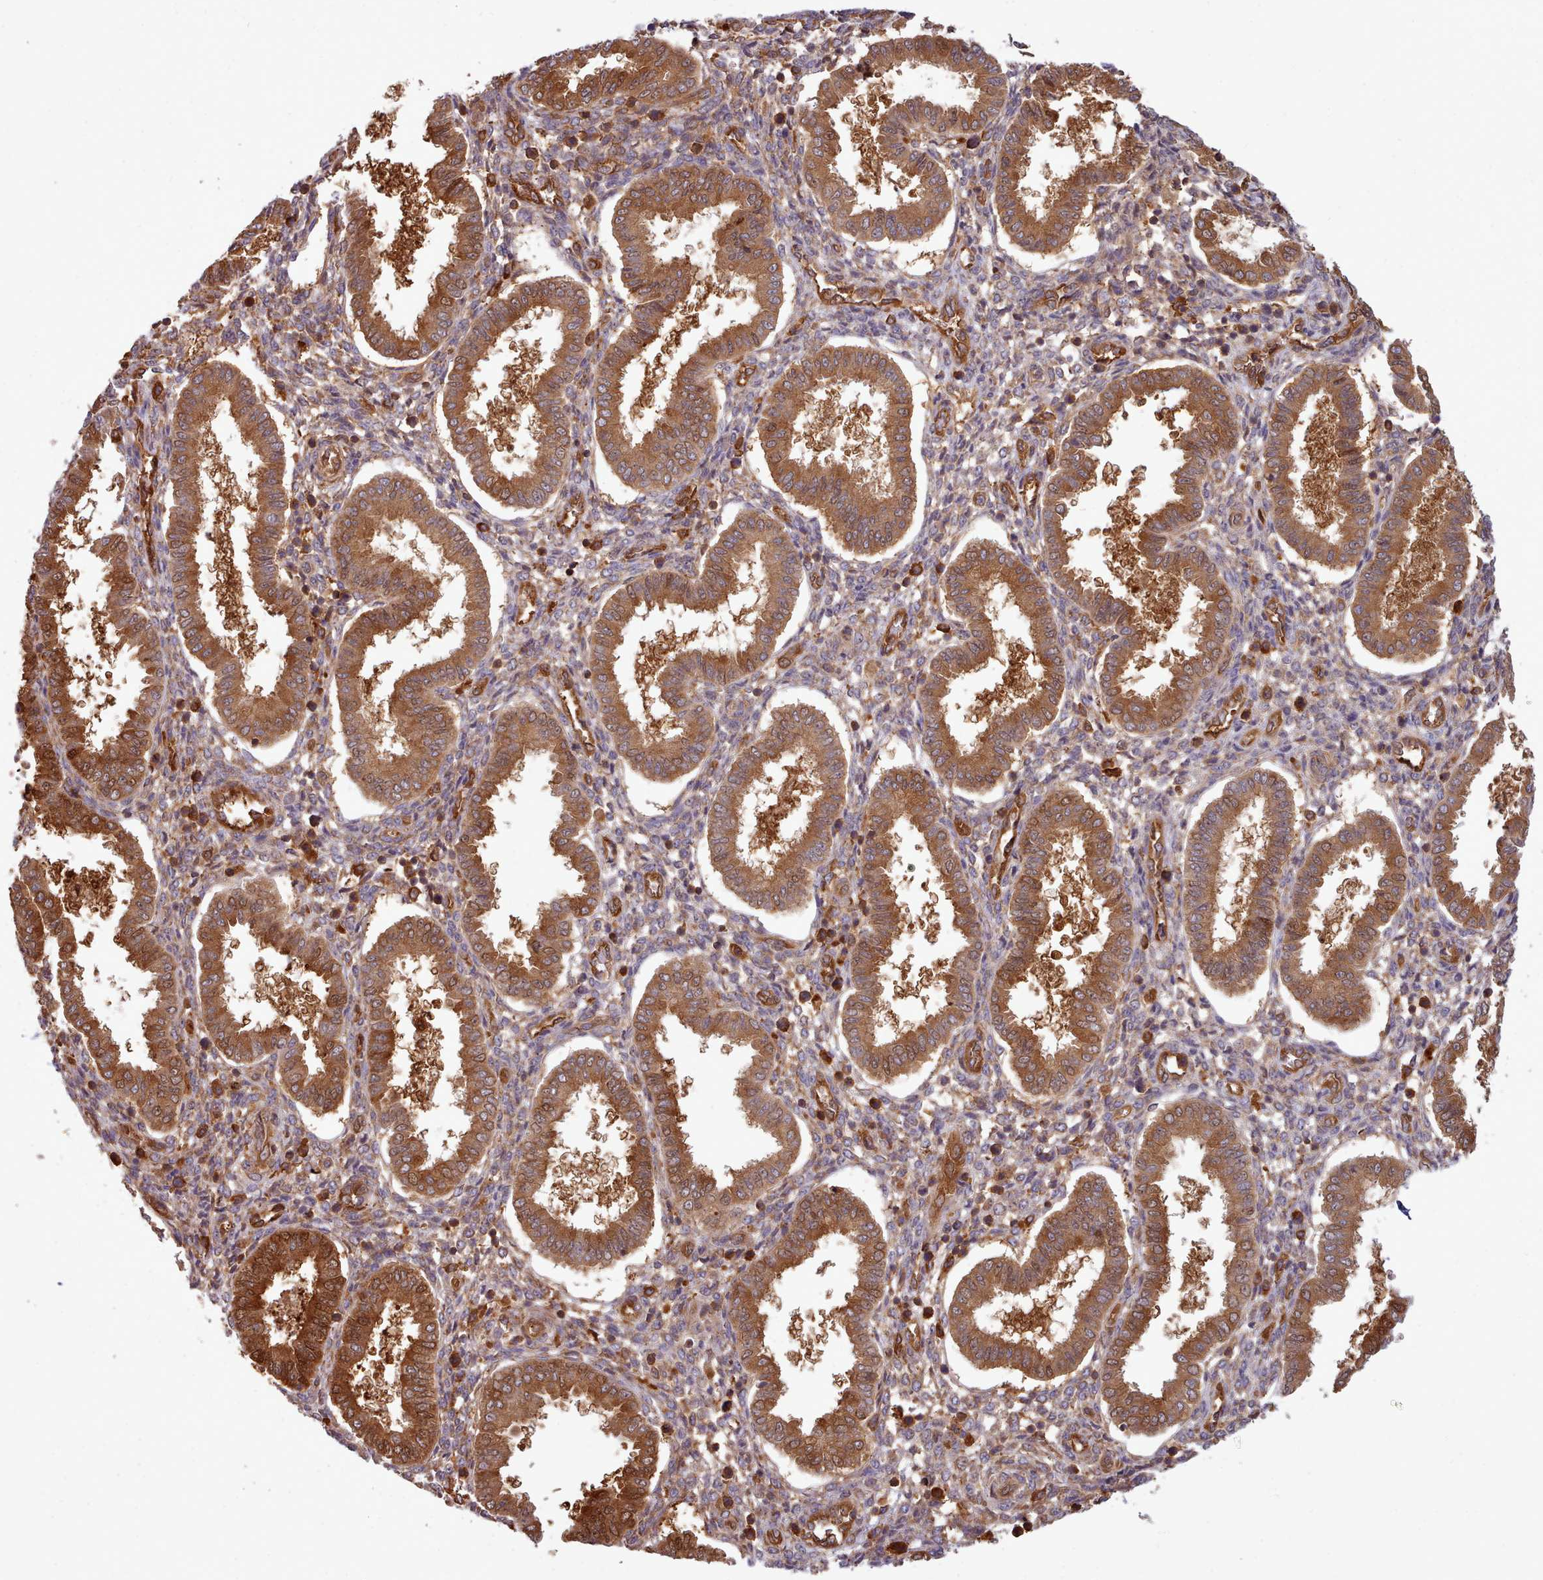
{"staining": {"intensity": "moderate", "quantity": ">75%", "location": "cytoplasmic/membranous"}, "tissue": "endometrium", "cell_type": "Cells in endometrial stroma", "image_type": "normal", "snomed": [{"axis": "morphology", "description": "Normal tissue, NOS"}, {"axis": "topography", "description": "Endometrium"}], "caption": "Immunohistochemistry (IHC) image of normal endometrium: endometrium stained using immunohistochemistry (IHC) exhibits medium levels of moderate protein expression localized specifically in the cytoplasmic/membranous of cells in endometrial stroma, appearing as a cytoplasmic/membranous brown color.", "gene": "SLC4A9", "patient": {"sex": "female", "age": 24}}